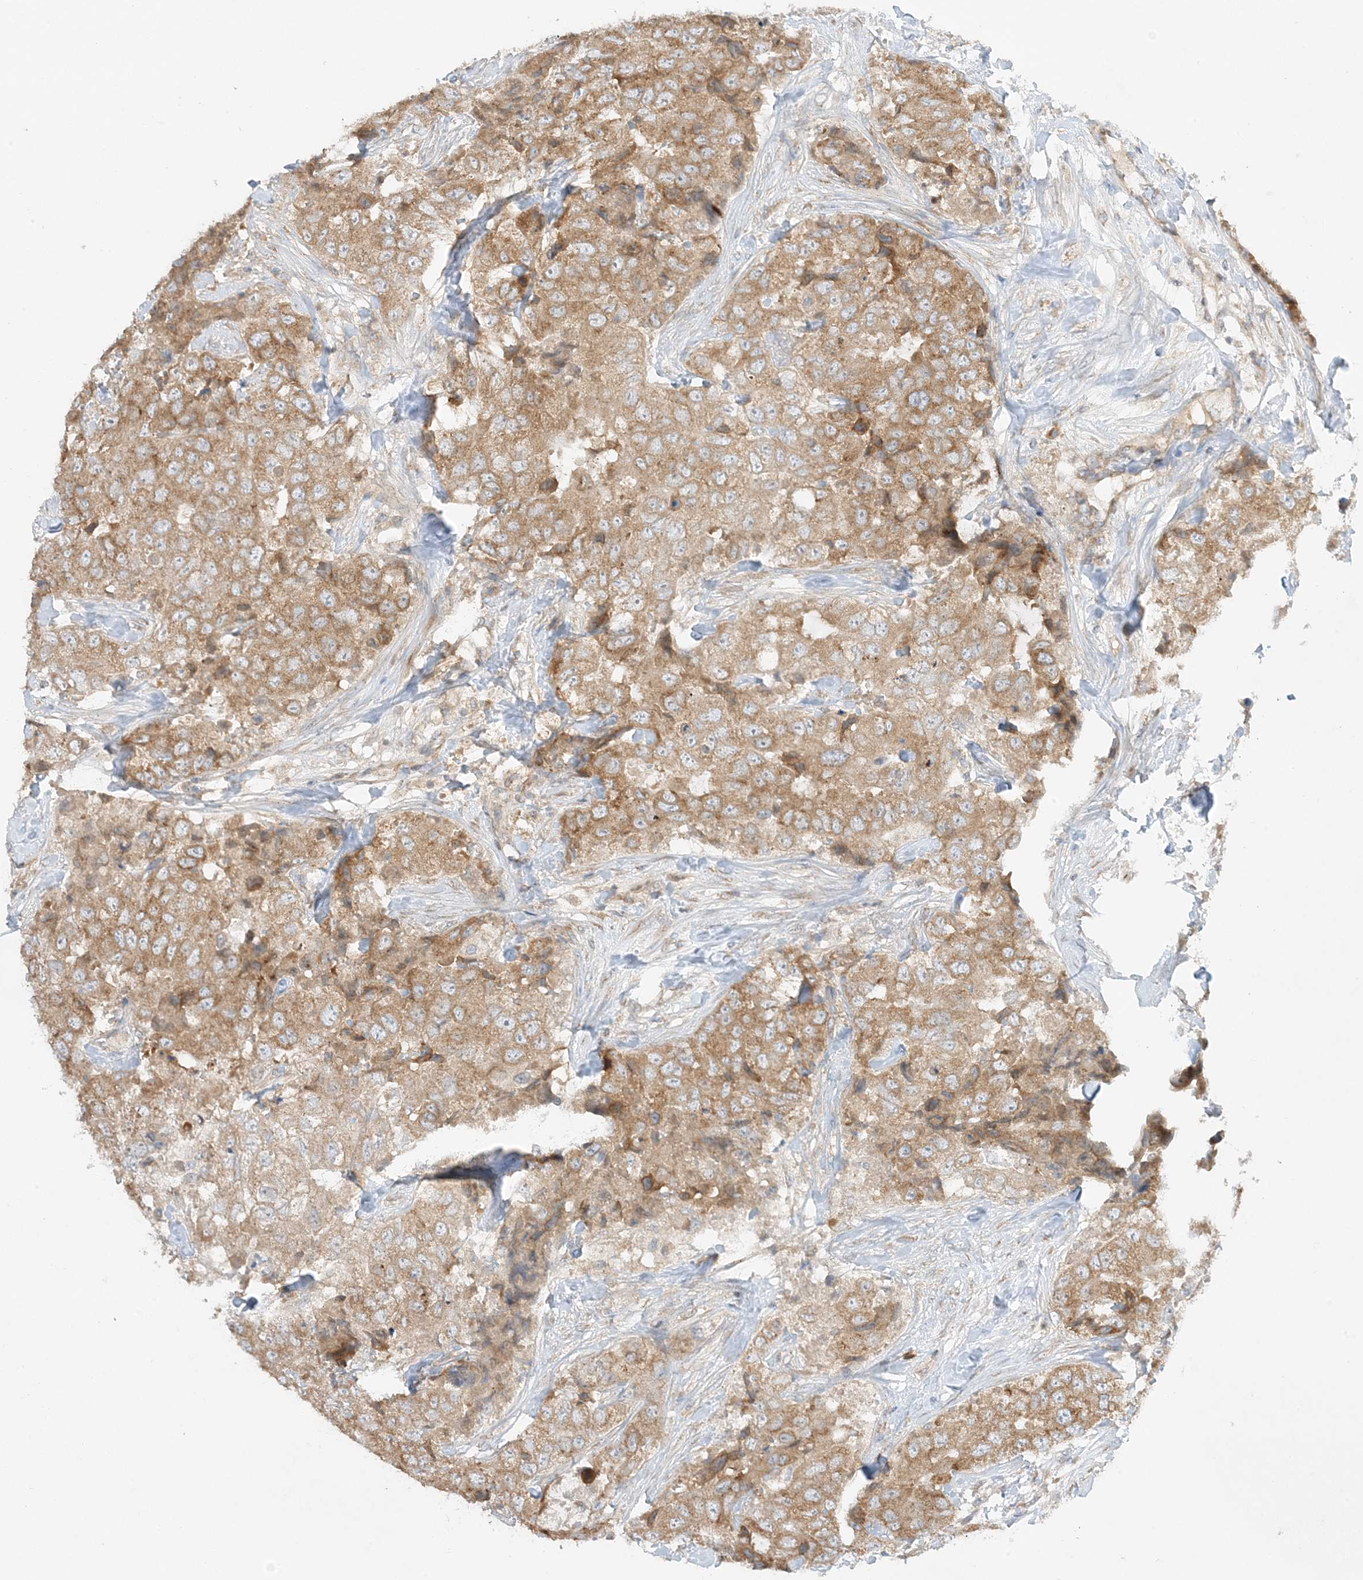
{"staining": {"intensity": "moderate", "quantity": ">75%", "location": "cytoplasmic/membranous"}, "tissue": "breast cancer", "cell_type": "Tumor cells", "image_type": "cancer", "snomed": [{"axis": "morphology", "description": "Duct carcinoma"}, {"axis": "topography", "description": "Breast"}], "caption": "This is a histology image of immunohistochemistry staining of breast cancer, which shows moderate expression in the cytoplasmic/membranous of tumor cells.", "gene": "RPP40", "patient": {"sex": "female", "age": 62}}